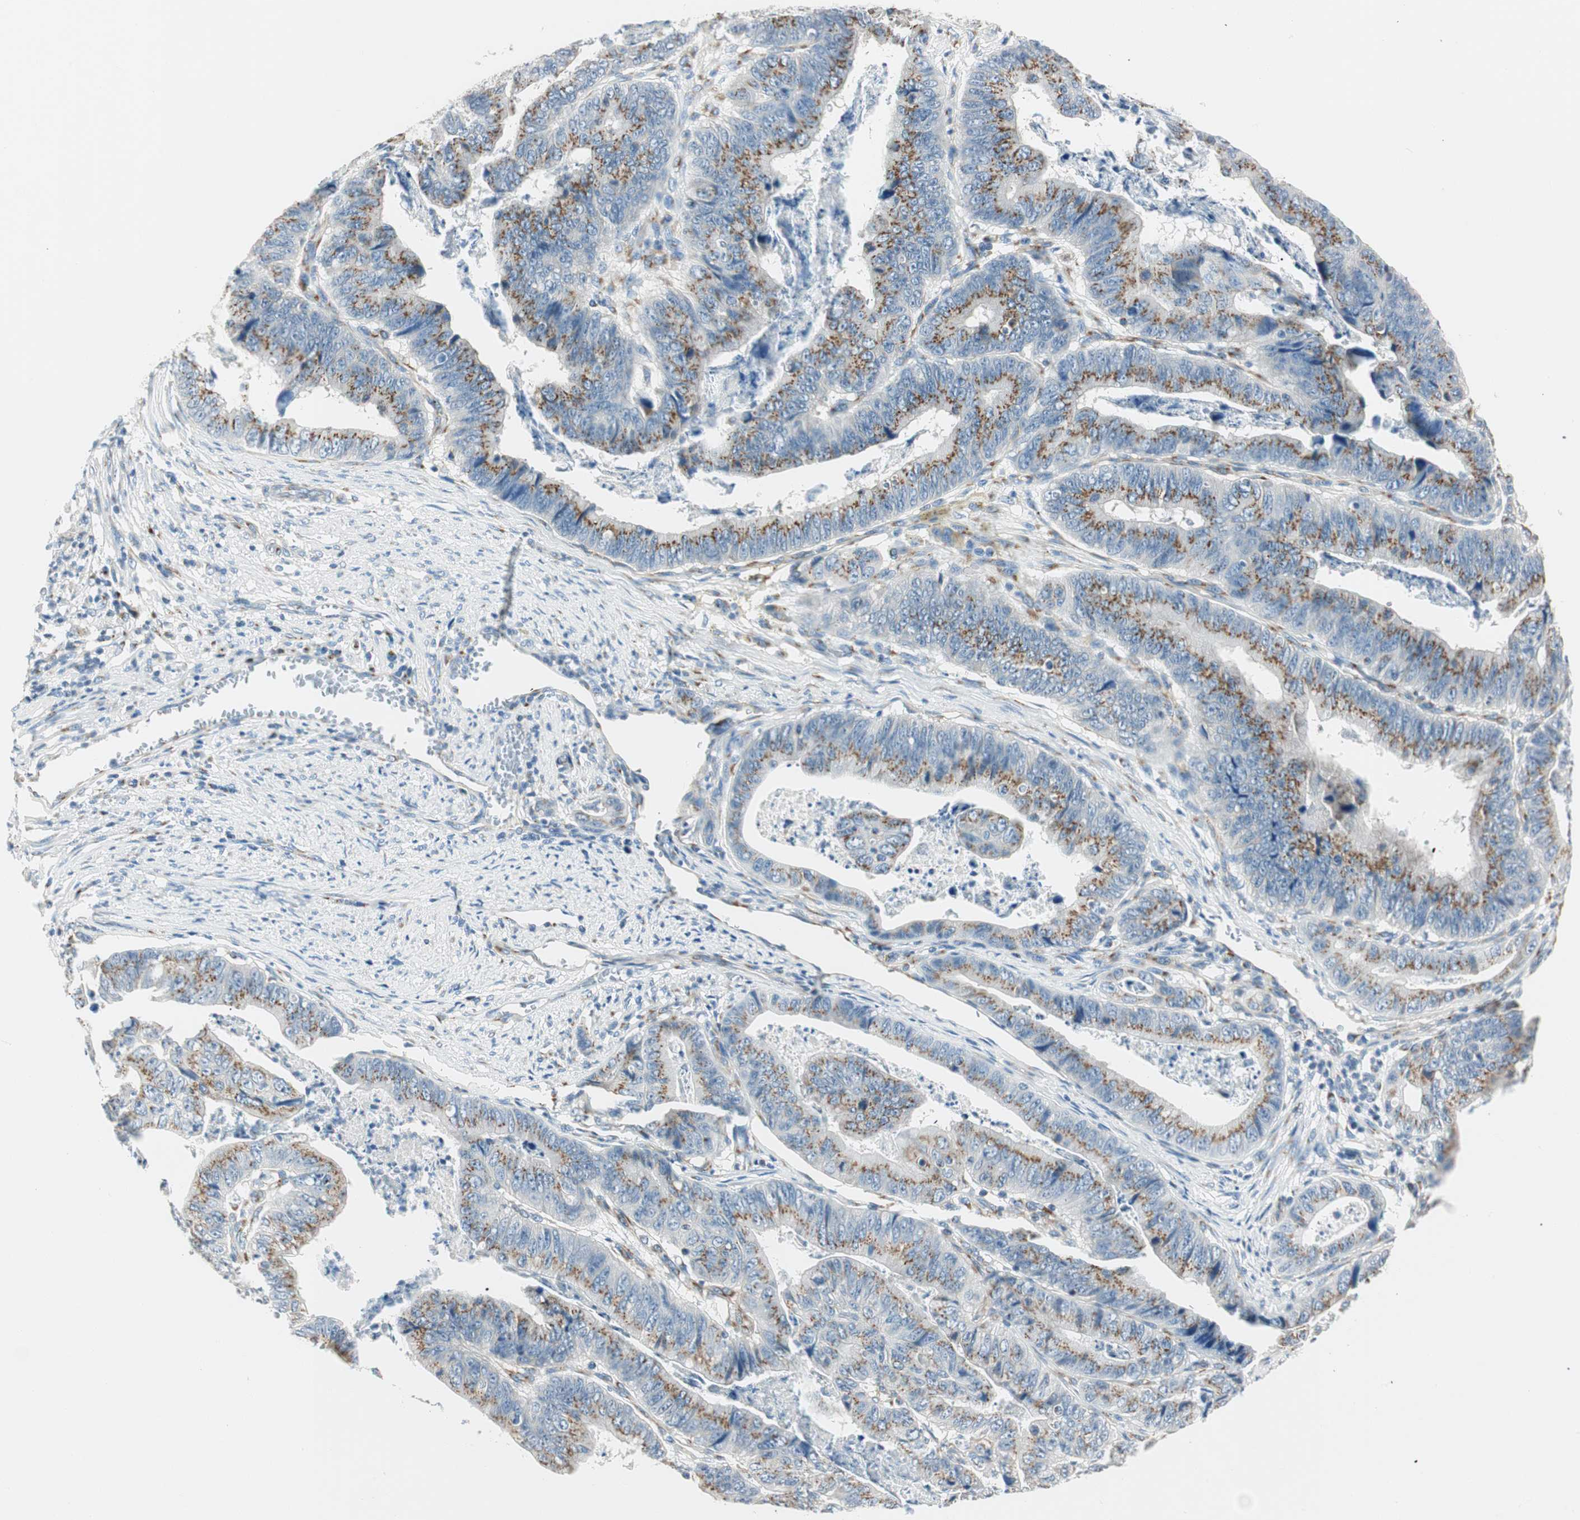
{"staining": {"intensity": "moderate", "quantity": ">75%", "location": "cytoplasmic/membranous"}, "tissue": "stomach cancer", "cell_type": "Tumor cells", "image_type": "cancer", "snomed": [{"axis": "morphology", "description": "Adenocarcinoma, NOS"}, {"axis": "topography", "description": "Stomach, lower"}], "caption": "Immunohistochemistry (IHC) histopathology image of neoplastic tissue: human stomach cancer stained using immunohistochemistry (IHC) displays medium levels of moderate protein expression localized specifically in the cytoplasmic/membranous of tumor cells, appearing as a cytoplasmic/membranous brown color.", "gene": "TMF1", "patient": {"sex": "male", "age": 77}}